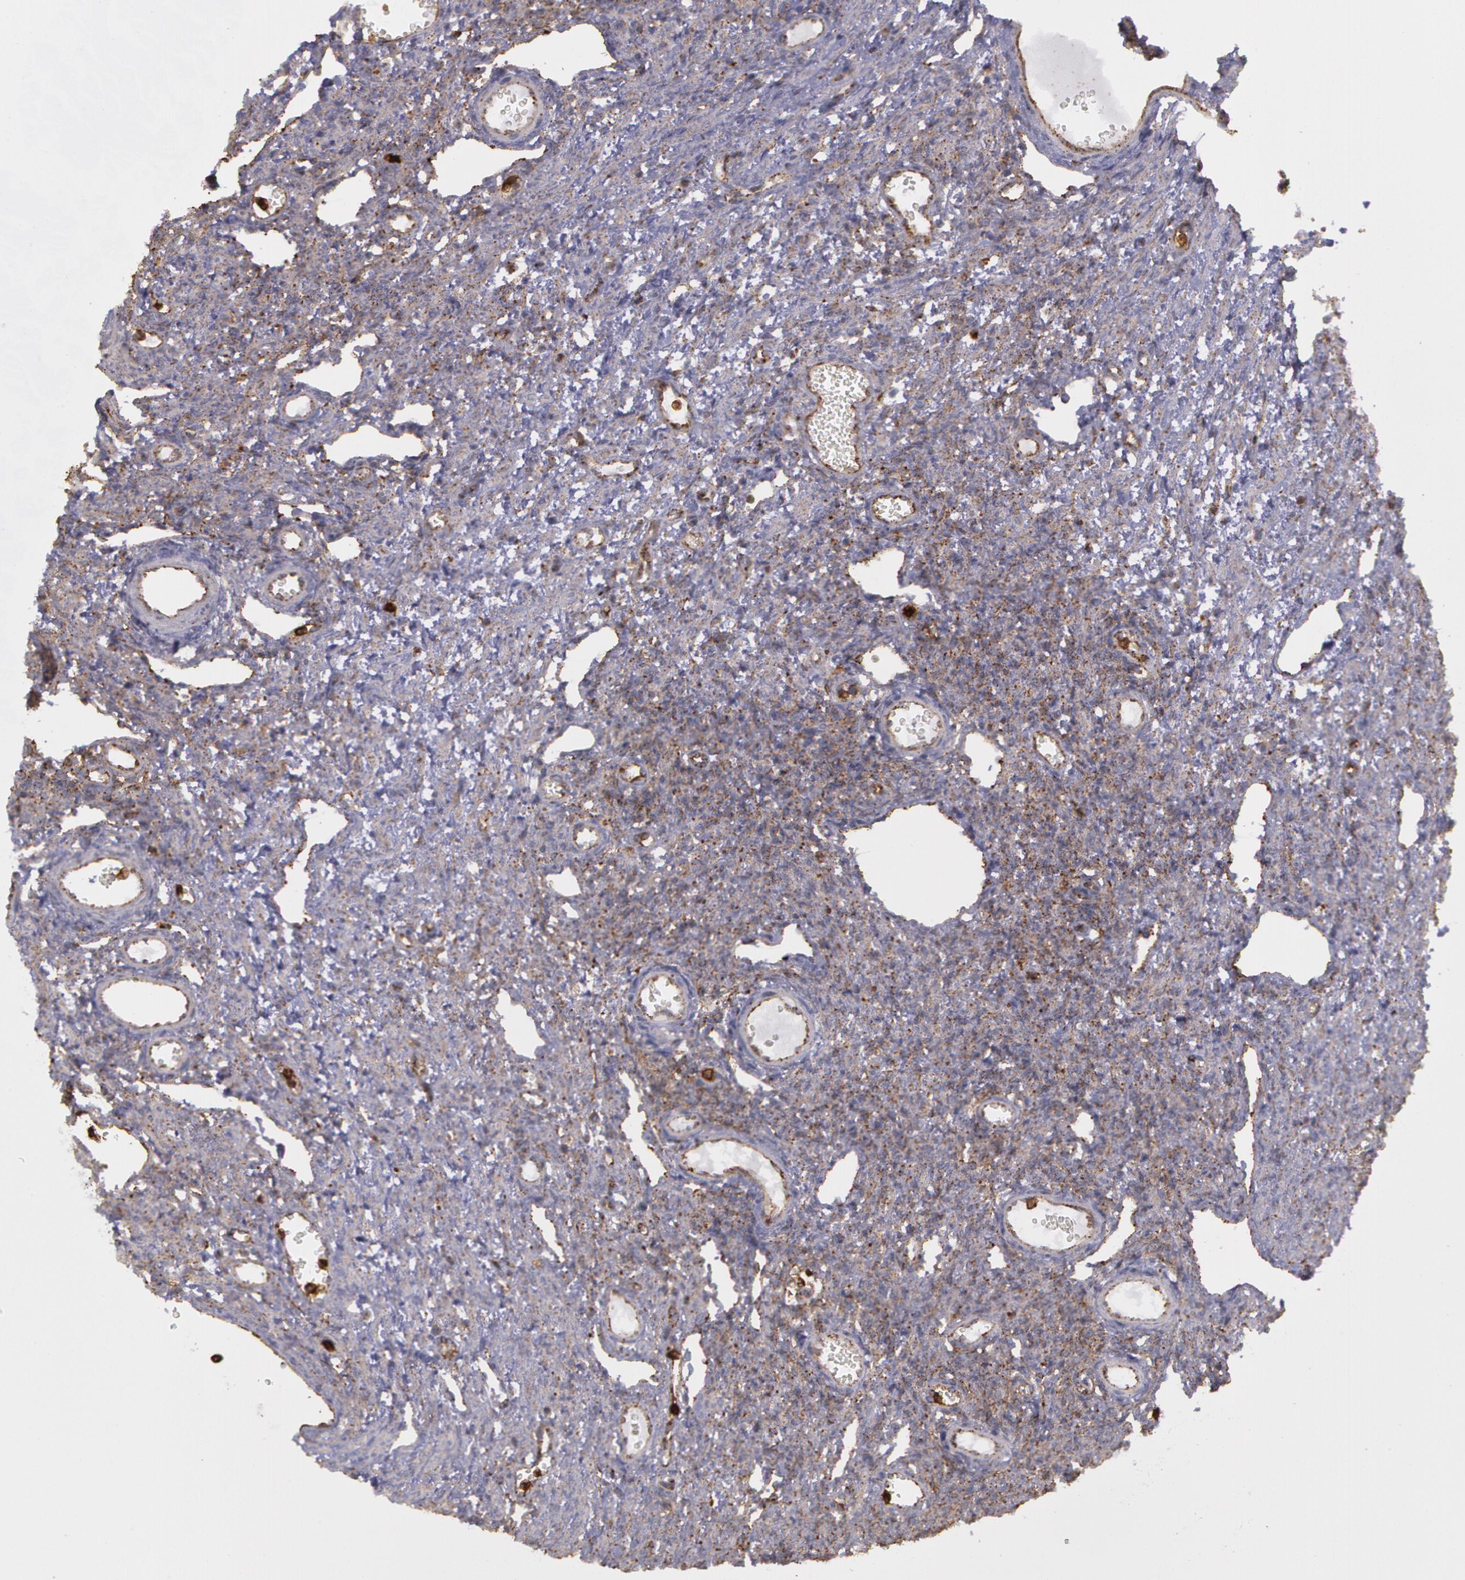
{"staining": {"intensity": "moderate", "quantity": ">75%", "location": "cytoplasmic/membranous"}, "tissue": "ovary", "cell_type": "Ovarian stroma cells", "image_type": "normal", "snomed": [{"axis": "morphology", "description": "Normal tissue, NOS"}, {"axis": "topography", "description": "Ovary"}], "caption": "Immunohistochemistry photomicrograph of unremarkable ovary stained for a protein (brown), which exhibits medium levels of moderate cytoplasmic/membranous expression in approximately >75% of ovarian stroma cells.", "gene": "FLOT2", "patient": {"sex": "female", "age": 33}}